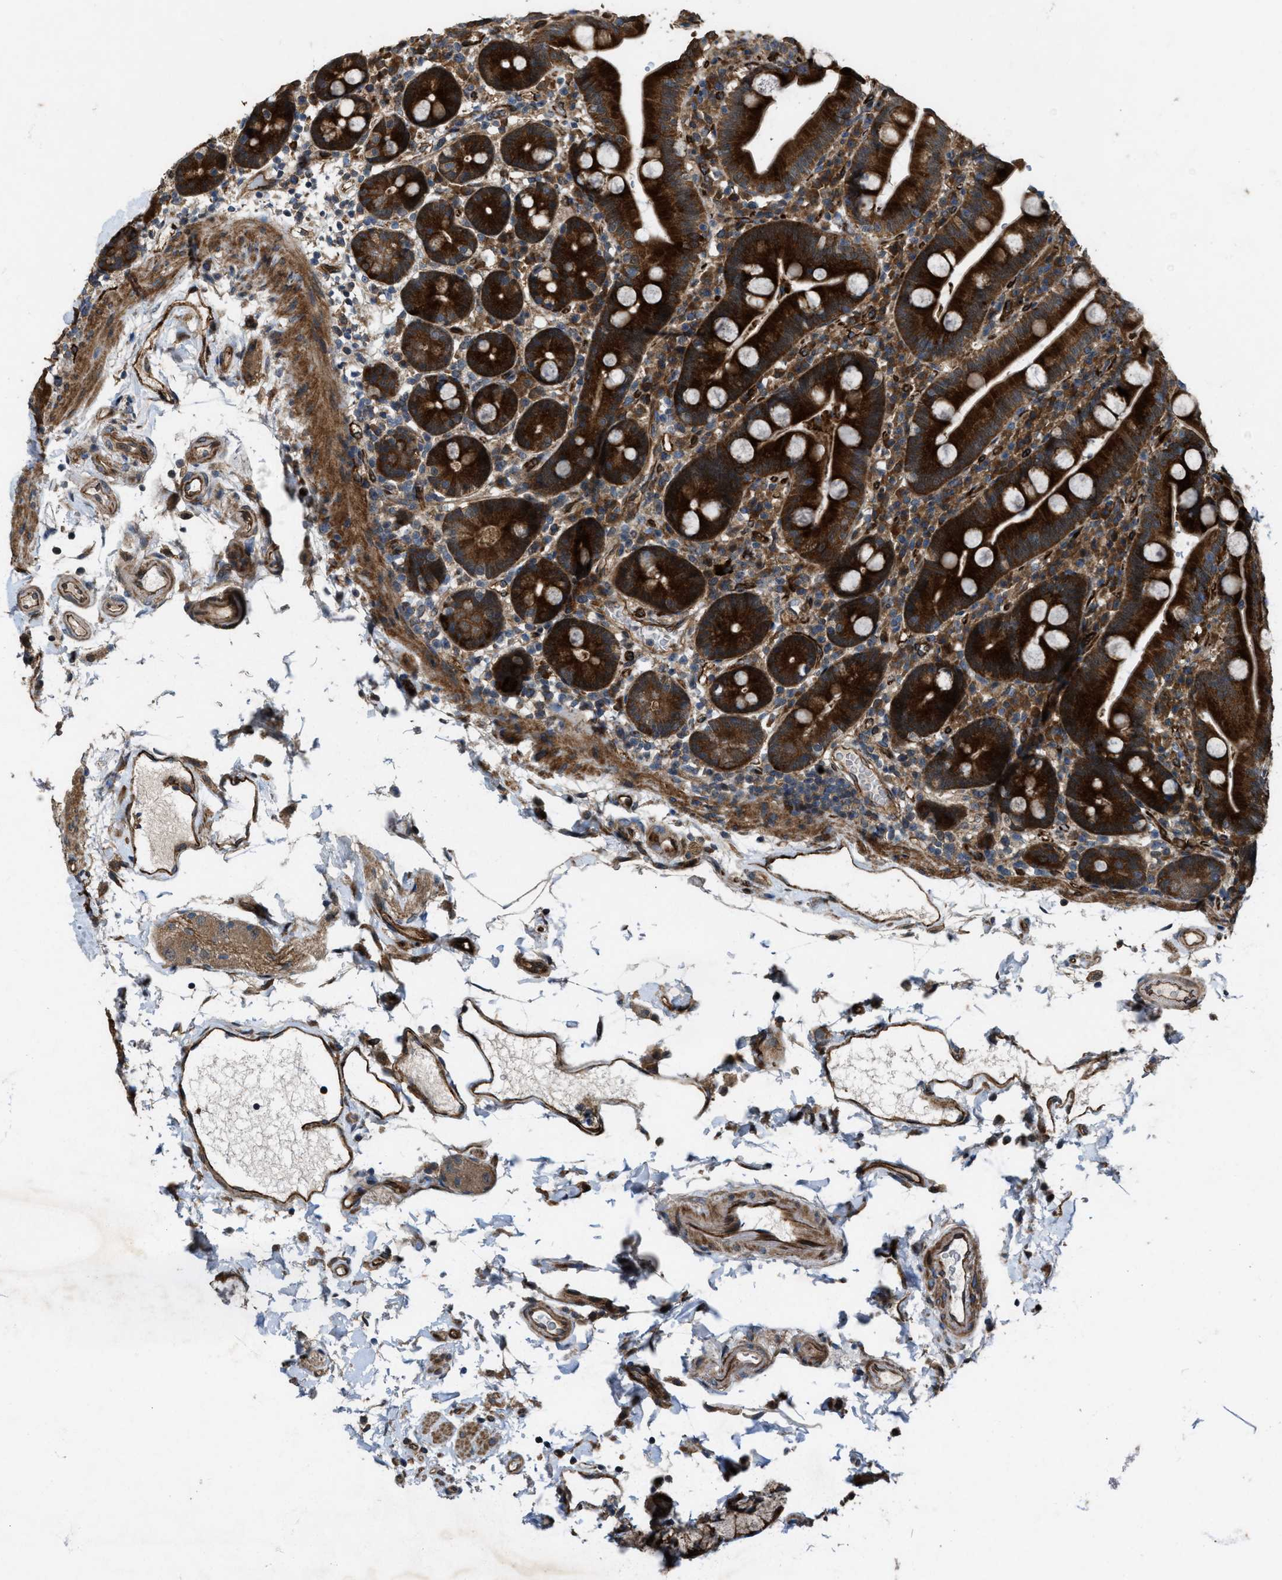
{"staining": {"intensity": "strong", "quantity": ">75%", "location": "cytoplasmic/membranous"}, "tissue": "duodenum", "cell_type": "Glandular cells", "image_type": "normal", "snomed": [{"axis": "morphology", "description": "Normal tissue, NOS"}, {"axis": "topography", "description": "Small intestine, NOS"}], "caption": "Protein positivity by immunohistochemistry (IHC) displays strong cytoplasmic/membranous expression in about >75% of glandular cells in unremarkable duodenum.", "gene": "LRRC72", "patient": {"sex": "female", "age": 71}}